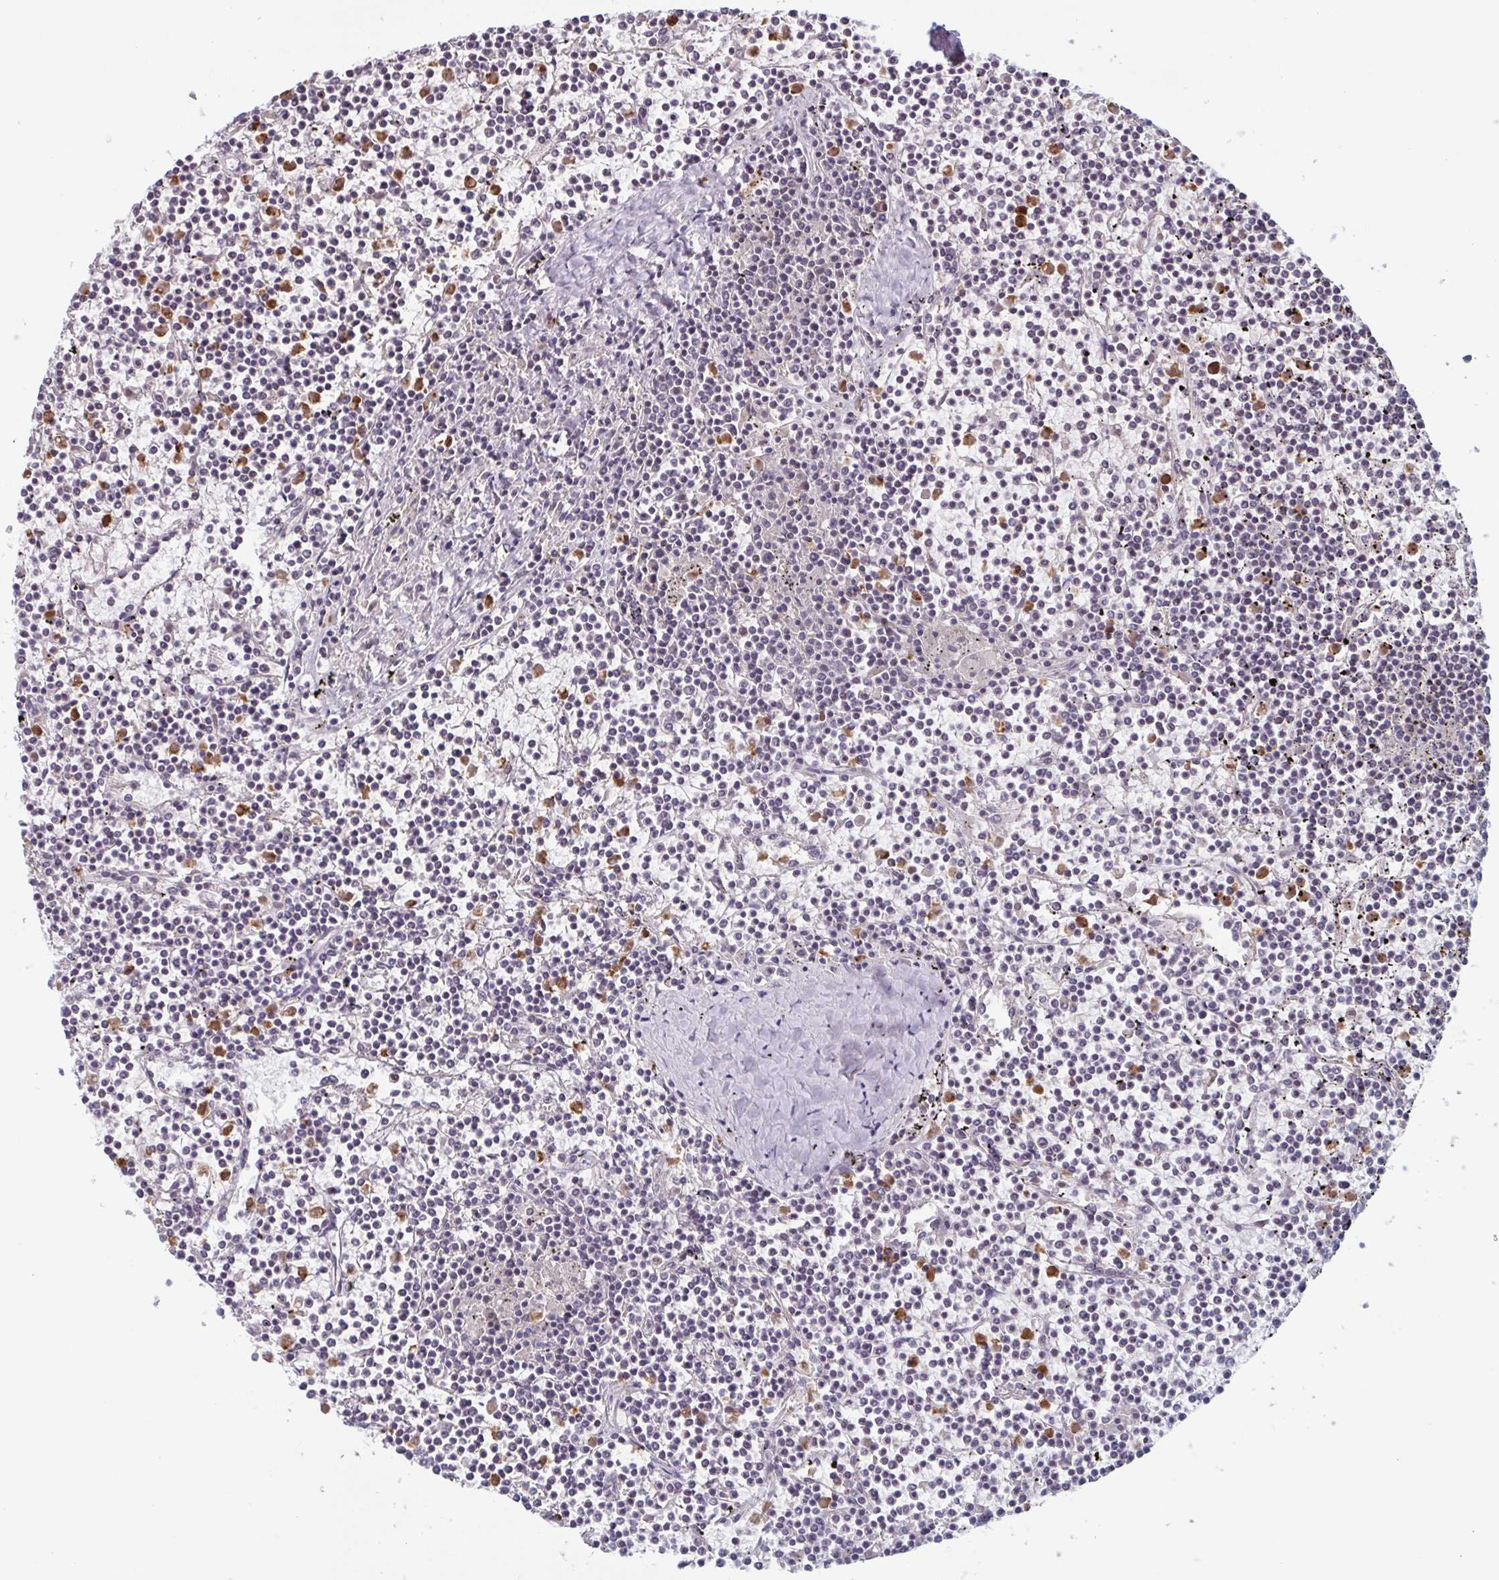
{"staining": {"intensity": "negative", "quantity": "none", "location": "none"}, "tissue": "lymphoma", "cell_type": "Tumor cells", "image_type": "cancer", "snomed": [{"axis": "morphology", "description": "Malignant lymphoma, non-Hodgkin's type, Low grade"}, {"axis": "topography", "description": "Spleen"}], "caption": "Immunohistochemistry (IHC) histopathology image of neoplastic tissue: human malignant lymphoma, non-Hodgkin's type (low-grade) stained with DAB reveals no significant protein staining in tumor cells.", "gene": "BPI", "patient": {"sex": "female", "age": 19}}